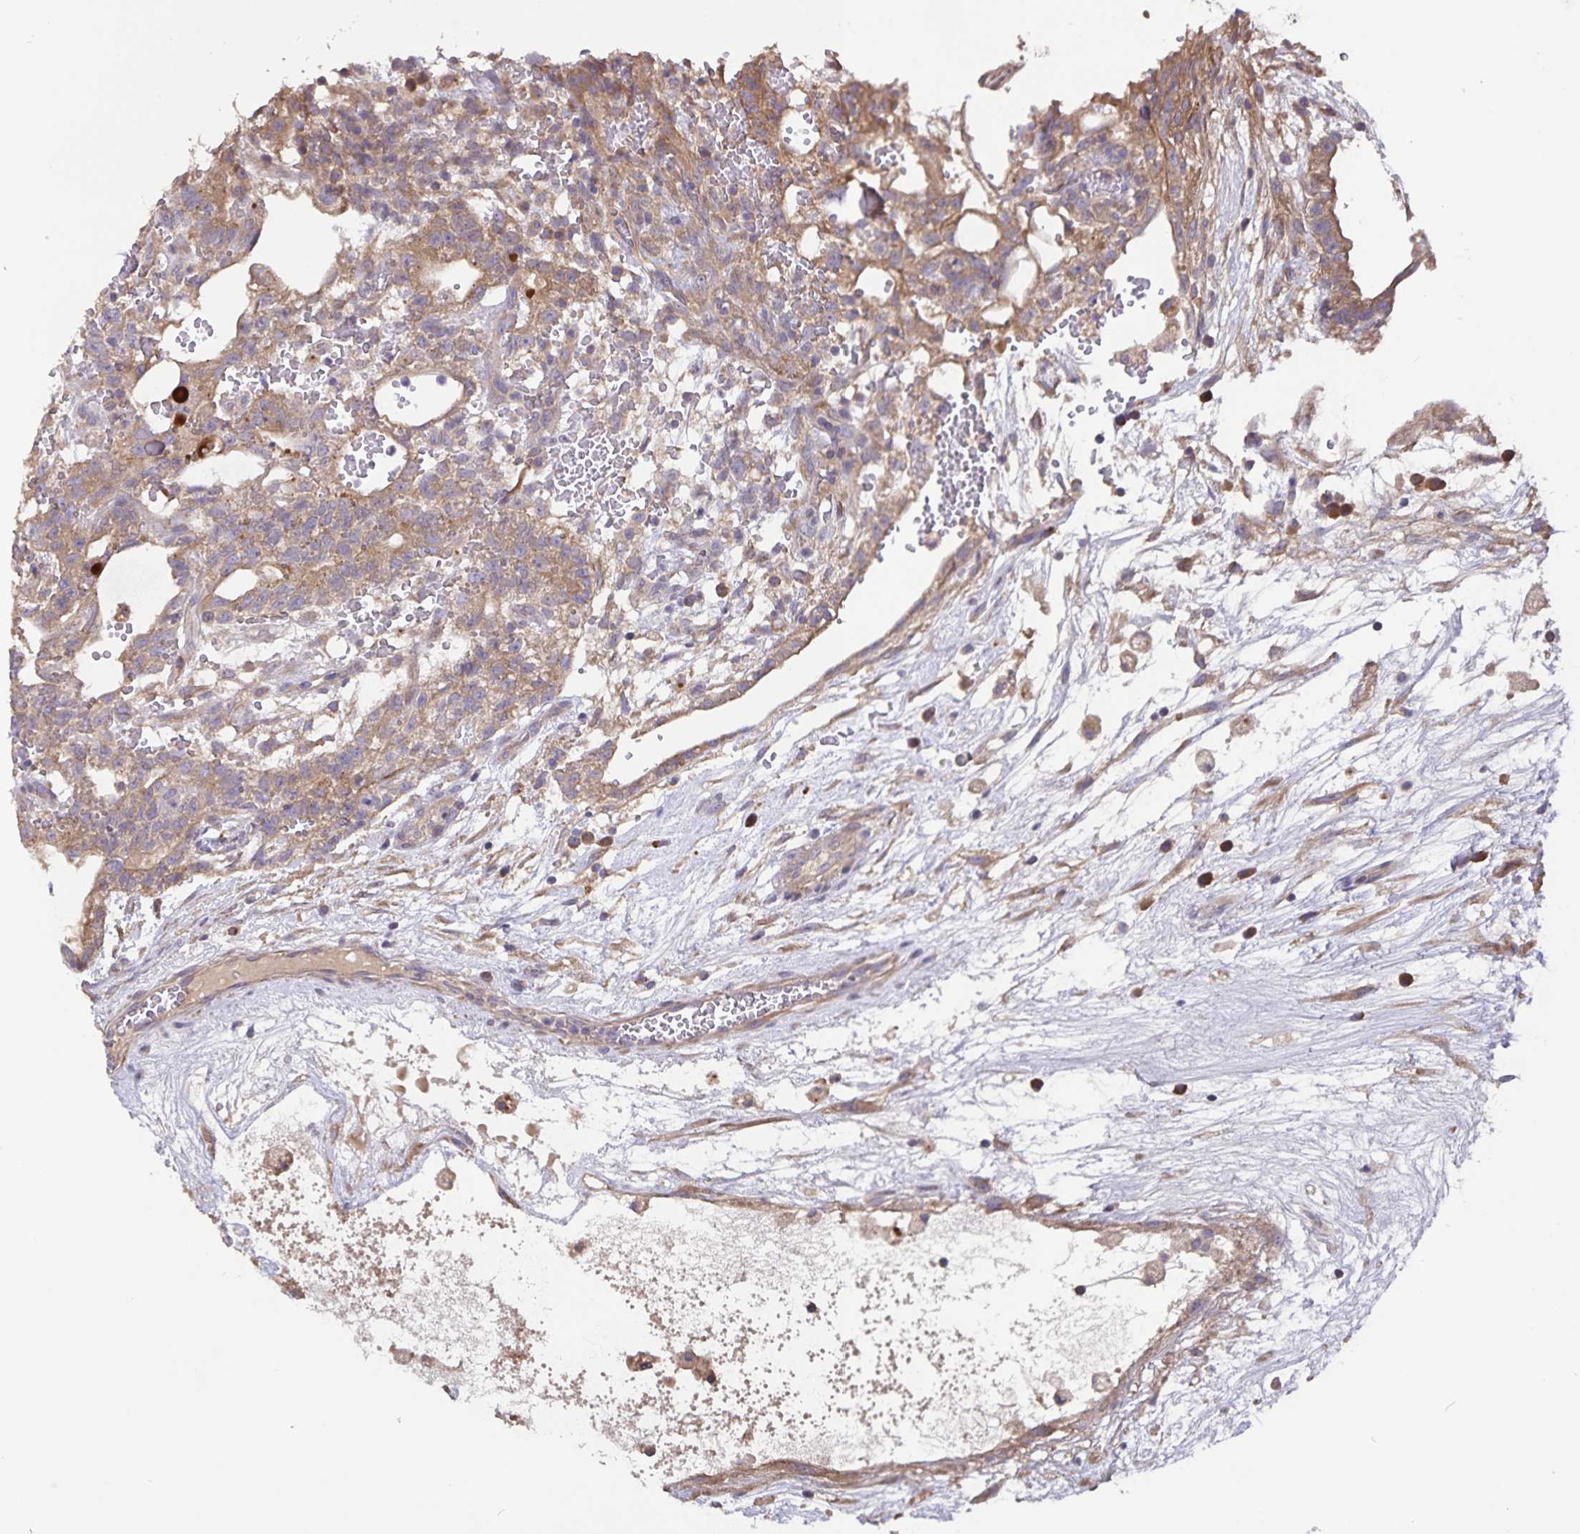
{"staining": {"intensity": "weak", "quantity": ">75%", "location": "cytoplasmic/membranous"}, "tissue": "testis cancer", "cell_type": "Tumor cells", "image_type": "cancer", "snomed": [{"axis": "morphology", "description": "Normal tissue, NOS"}, {"axis": "morphology", "description": "Carcinoma, Embryonal, NOS"}, {"axis": "topography", "description": "Testis"}], "caption": "Immunohistochemistry (IHC) (DAB) staining of human embryonal carcinoma (testis) displays weak cytoplasmic/membranous protein expression in approximately >75% of tumor cells.", "gene": "FBXL16", "patient": {"sex": "male", "age": 32}}